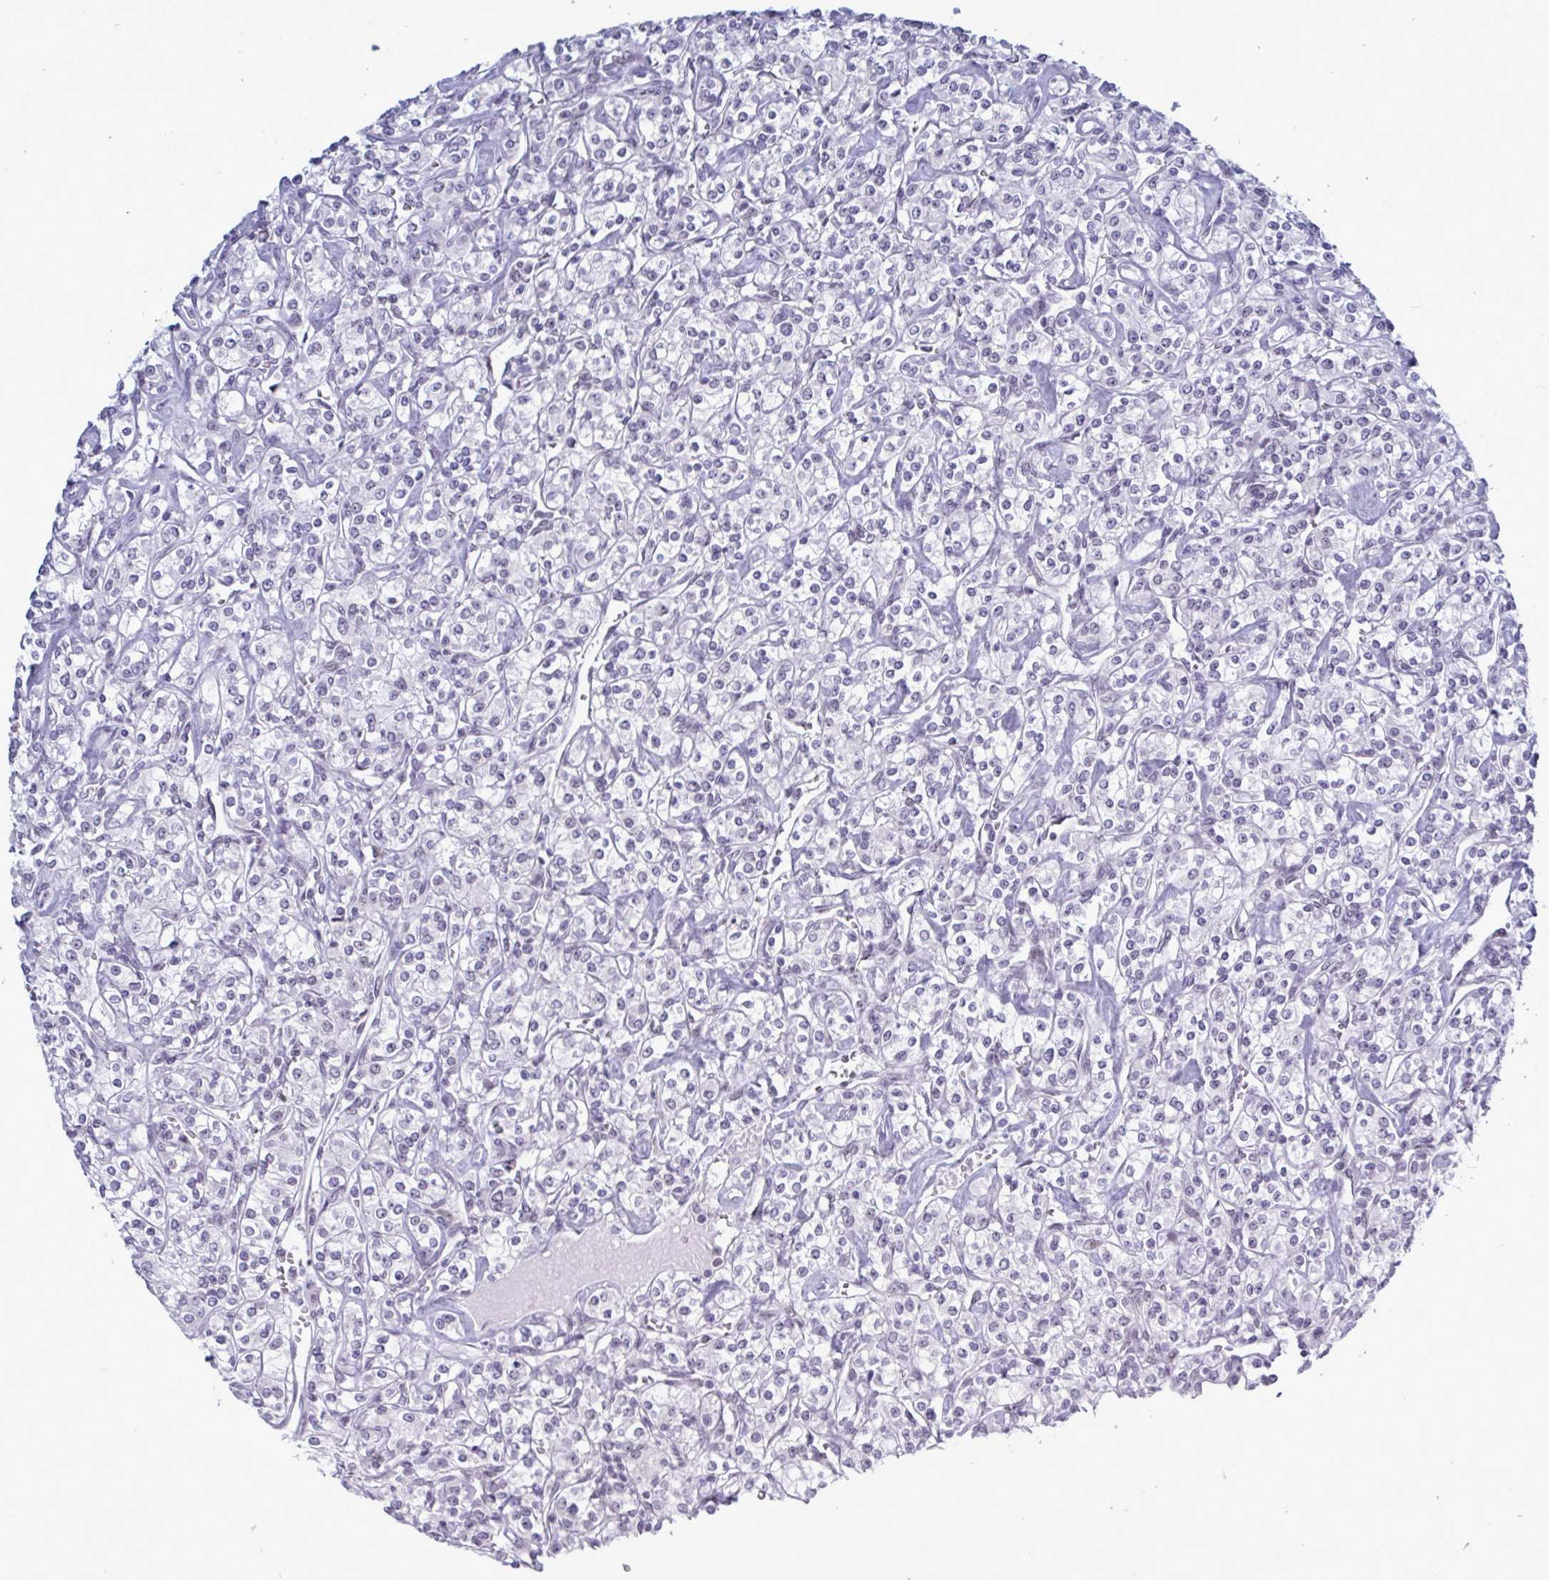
{"staining": {"intensity": "negative", "quantity": "none", "location": "none"}, "tissue": "renal cancer", "cell_type": "Tumor cells", "image_type": "cancer", "snomed": [{"axis": "morphology", "description": "Adenocarcinoma, NOS"}, {"axis": "topography", "description": "Kidney"}], "caption": "There is no significant staining in tumor cells of renal cancer.", "gene": "PPP1R10", "patient": {"sex": "male", "age": 77}}